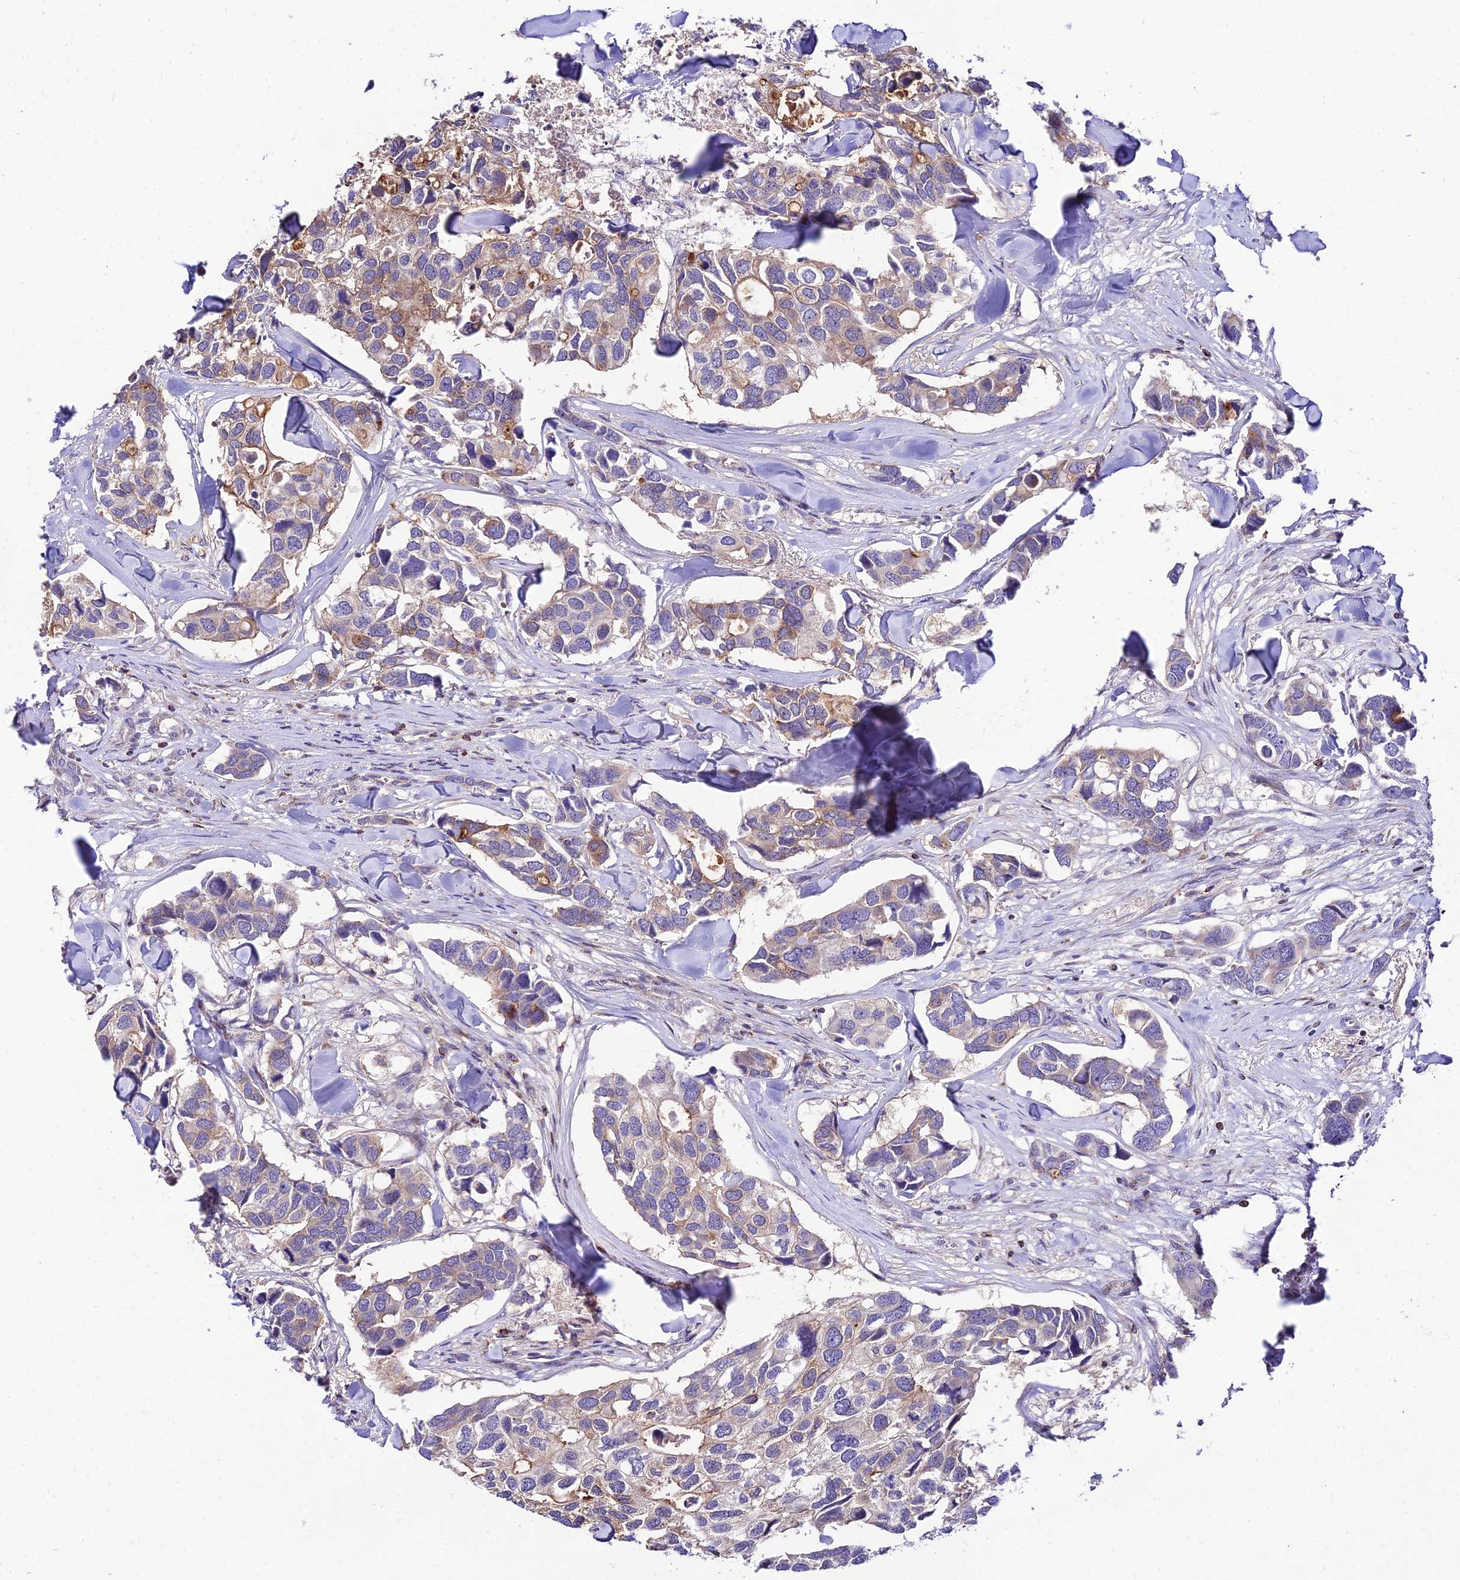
{"staining": {"intensity": "moderate", "quantity": "<25%", "location": "cytoplasmic/membranous"}, "tissue": "breast cancer", "cell_type": "Tumor cells", "image_type": "cancer", "snomed": [{"axis": "morphology", "description": "Duct carcinoma"}, {"axis": "topography", "description": "Breast"}], "caption": "Intraductal carcinoma (breast) was stained to show a protein in brown. There is low levels of moderate cytoplasmic/membranous staining in approximately <25% of tumor cells.", "gene": "C6orf132", "patient": {"sex": "female", "age": 83}}